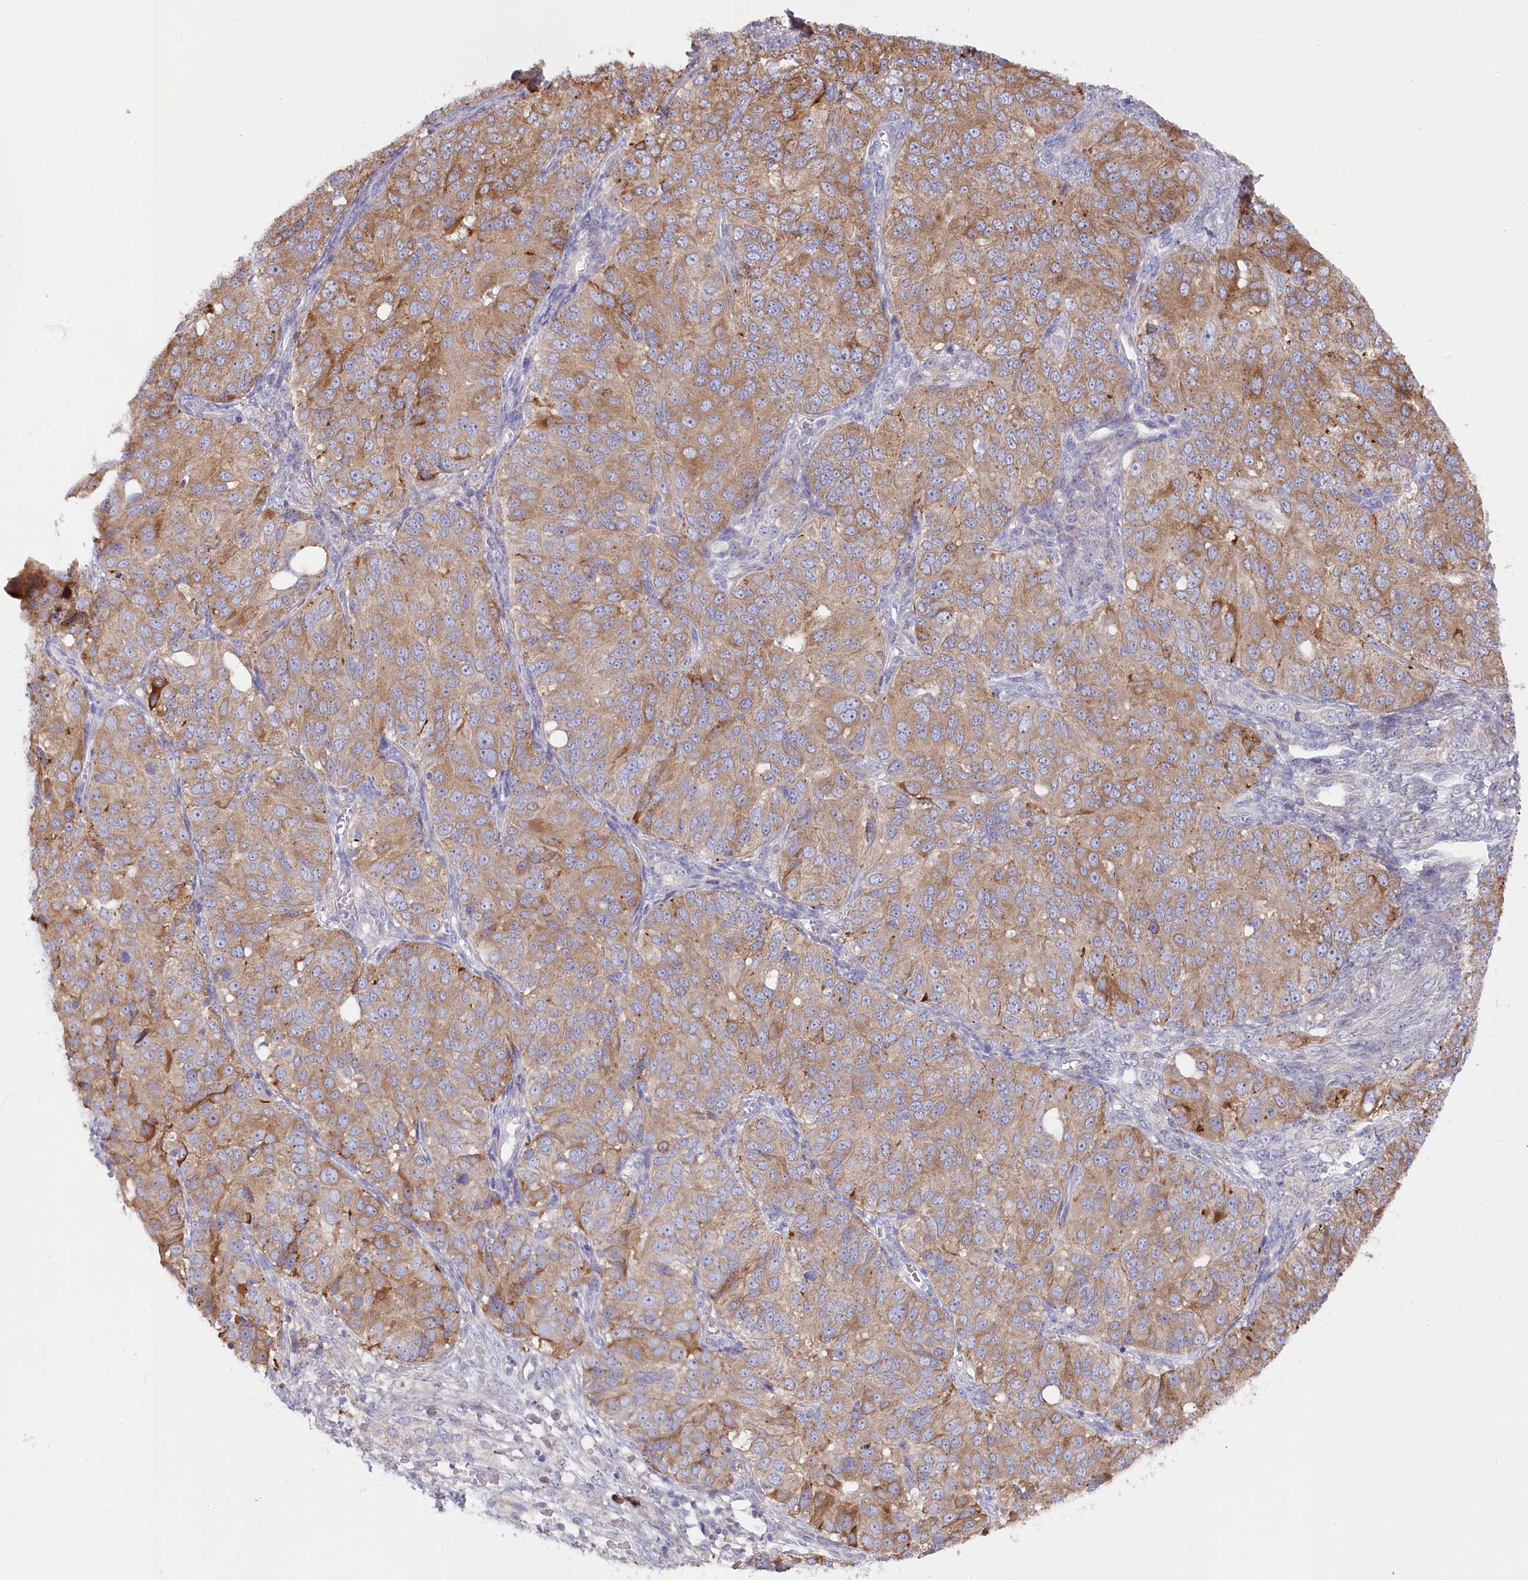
{"staining": {"intensity": "moderate", "quantity": ">75%", "location": "cytoplasmic/membranous"}, "tissue": "ovarian cancer", "cell_type": "Tumor cells", "image_type": "cancer", "snomed": [{"axis": "morphology", "description": "Carcinoma, endometroid"}, {"axis": "topography", "description": "Ovary"}], "caption": "Immunohistochemistry (IHC) image of neoplastic tissue: human ovarian cancer stained using immunohistochemistry shows medium levels of moderate protein expression localized specifically in the cytoplasmic/membranous of tumor cells, appearing as a cytoplasmic/membranous brown color.", "gene": "POGLUT1", "patient": {"sex": "female", "age": 51}}